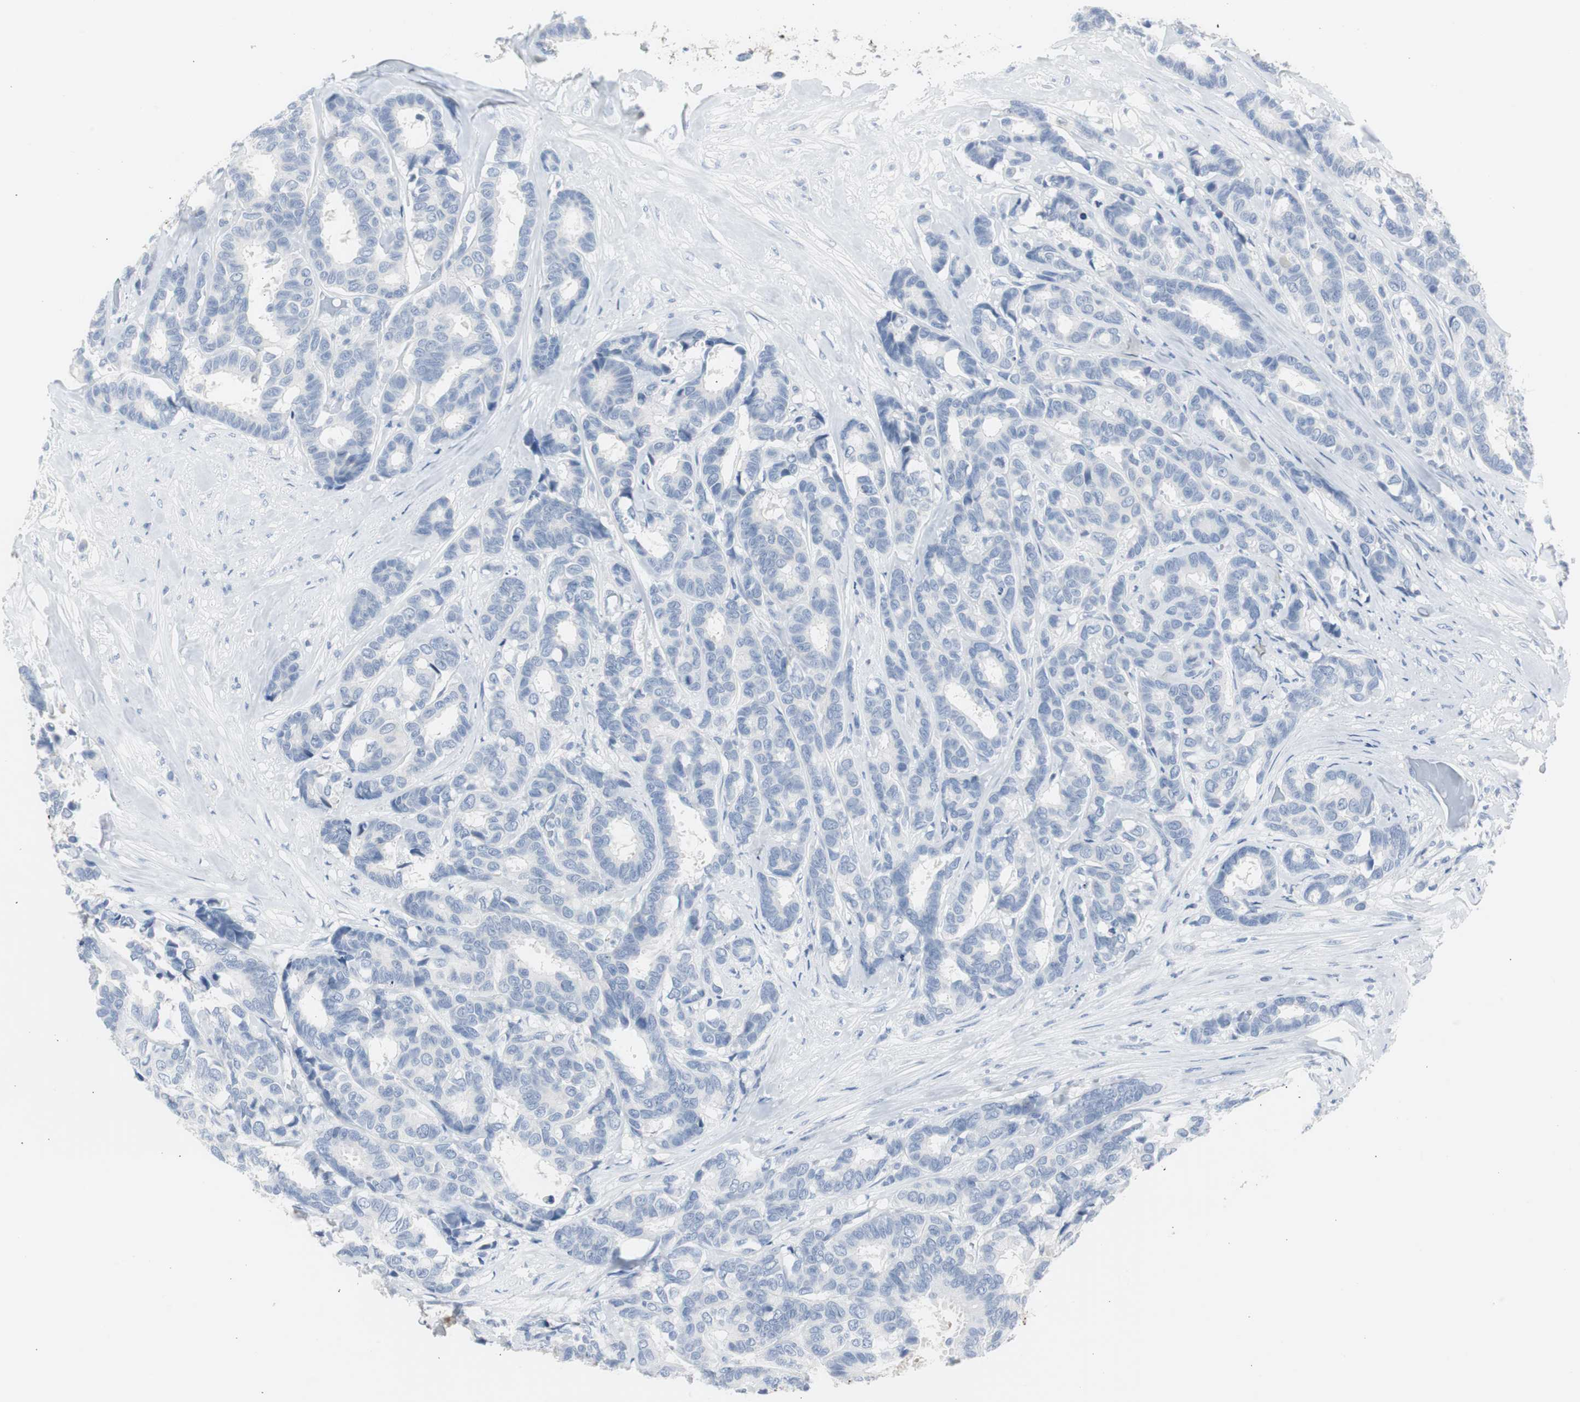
{"staining": {"intensity": "negative", "quantity": "none", "location": "none"}, "tissue": "breast cancer", "cell_type": "Tumor cells", "image_type": "cancer", "snomed": [{"axis": "morphology", "description": "Duct carcinoma"}, {"axis": "topography", "description": "Breast"}], "caption": "Micrograph shows no protein expression in tumor cells of breast infiltrating ductal carcinoma tissue.", "gene": "S100A7", "patient": {"sex": "female", "age": 87}}